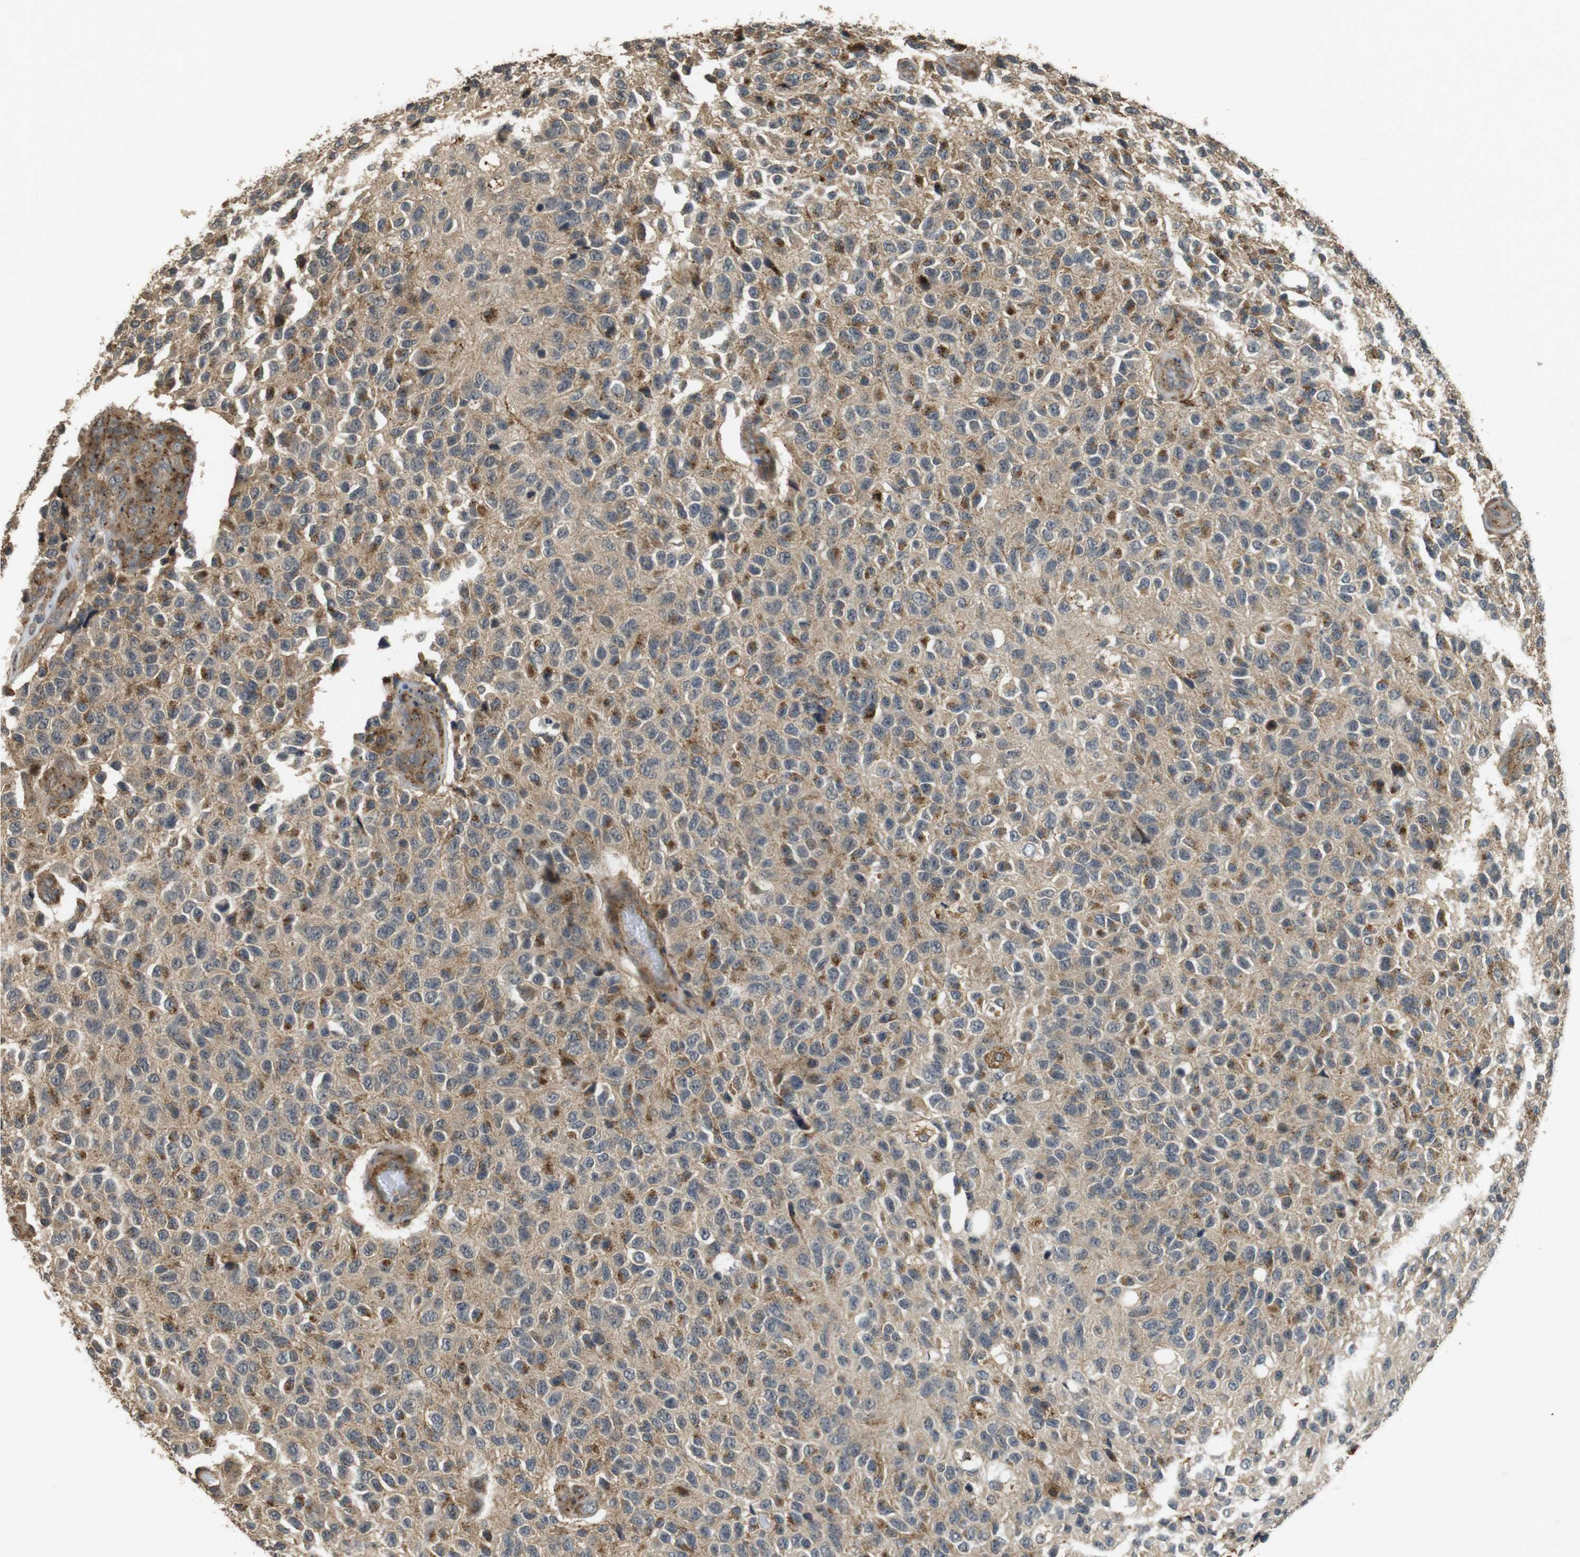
{"staining": {"intensity": "moderate", "quantity": ">75%", "location": "cytoplasmic/membranous"}, "tissue": "glioma", "cell_type": "Tumor cells", "image_type": "cancer", "snomed": [{"axis": "morphology", "description": "Glioma, malignant, High grade"}, {"axis": "topography", "description": "pancreas cauda"}], "caption": "Immunohistochemistry image of neoplastic tissue: glioma stained using IHC demonstrates medium levels of moderate protein expression localized specifically in the cytoplasmic/membranous of tumor cells, appearing as a cytoplasmic/membranous brown color.", "gene": "FZD10", "patient": {"sex": "male", "age": 60}}